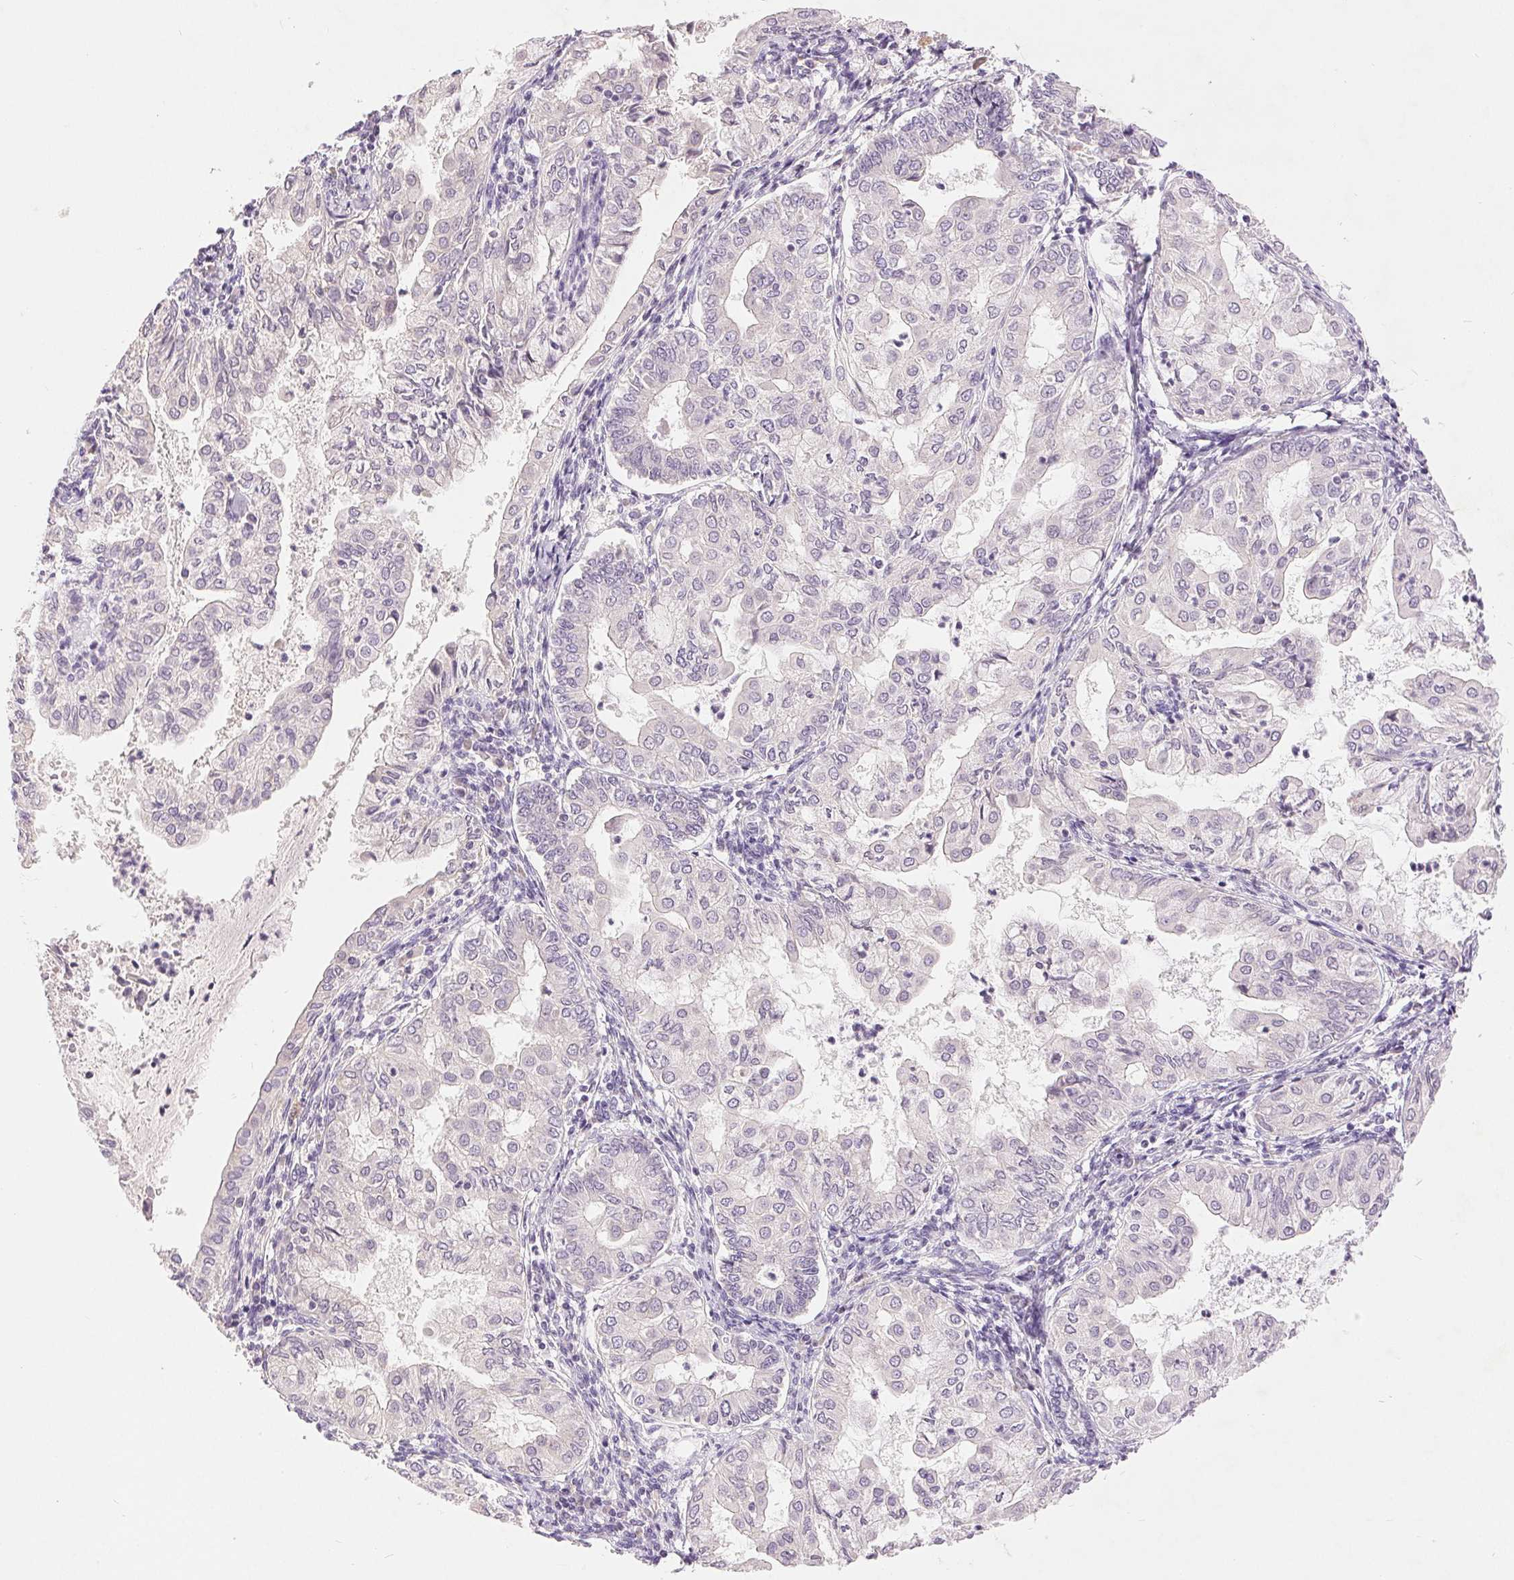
{"staining": {"intensity": "negative", "quantity": "none", "location": "none"}, "tissue": "endometrial cancer", "cell_type": "Tumor cells", "image_type": "cancer", "snomed": [{"axis": "morphology", "description": "Adenocarcinoma, NOS"}, {"axis": "topography", "description": "Endometrium"}], "caption": "IHC photomicrograph of human endometrial cancer (adenocarcinoma) stained for a protein (brown), which shows no staining in tumor cells.", "gene": "DSG3", "patient": {"sex": "female", "age": 68}}